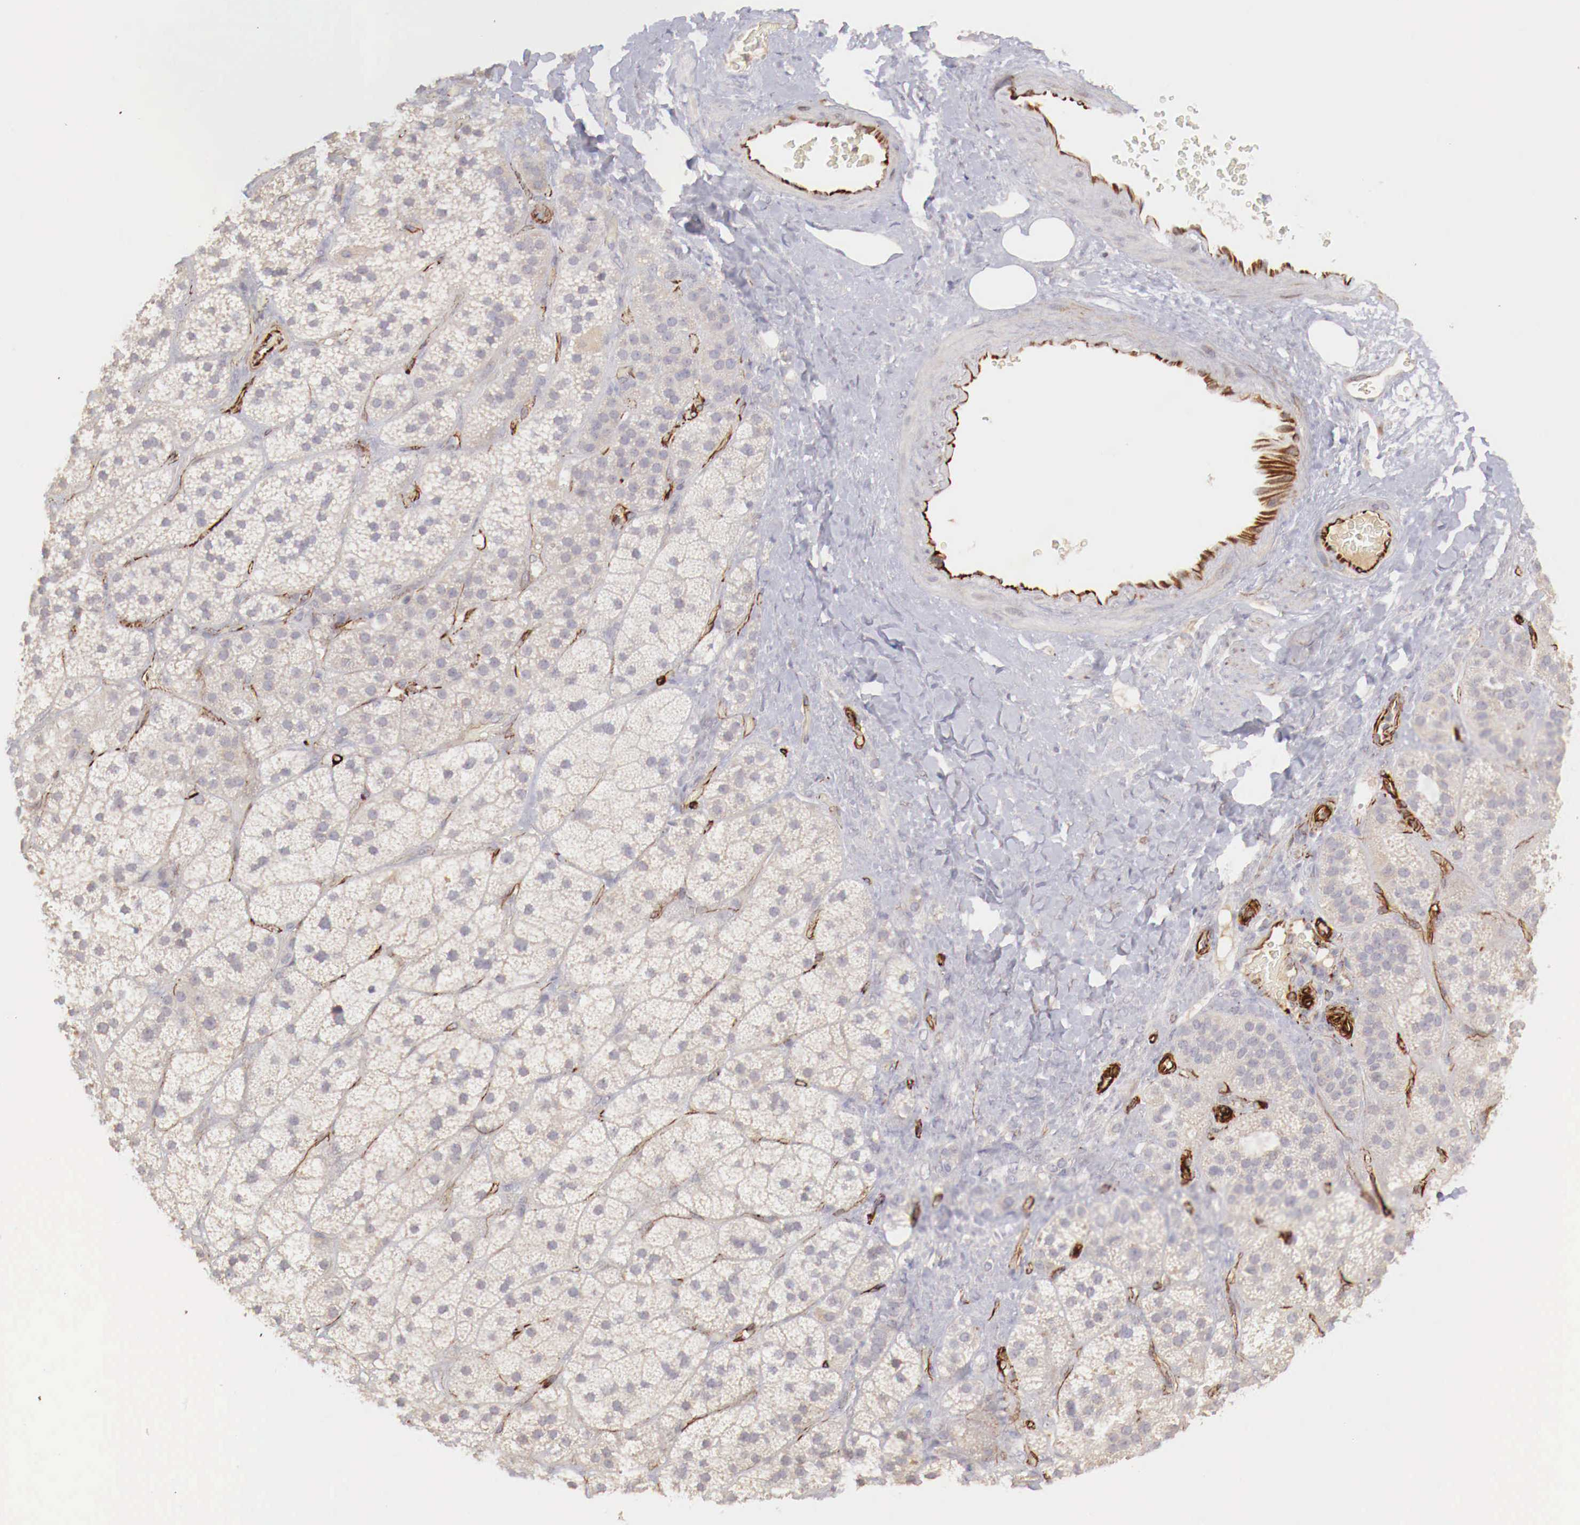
{"staining": {"intensity": "negative", "quantity": "none", "location": "none"}, "tissue": "adrenal gland", "cell_type": "Glandular cells", "image_type": "normal", "snomed": [{"axis": "morphology", "description": "Normal tissue, NOS"}, {"axis": "topography", "description": "Adrenal gland"}], "caption": "High power microscopy image of an immunohistochemistry (IHC) image of normal adrenal gland, revealing no significant staining in glandular cells.", "gene": "WT1", "patient": {"sex": "male", "age": 57}}